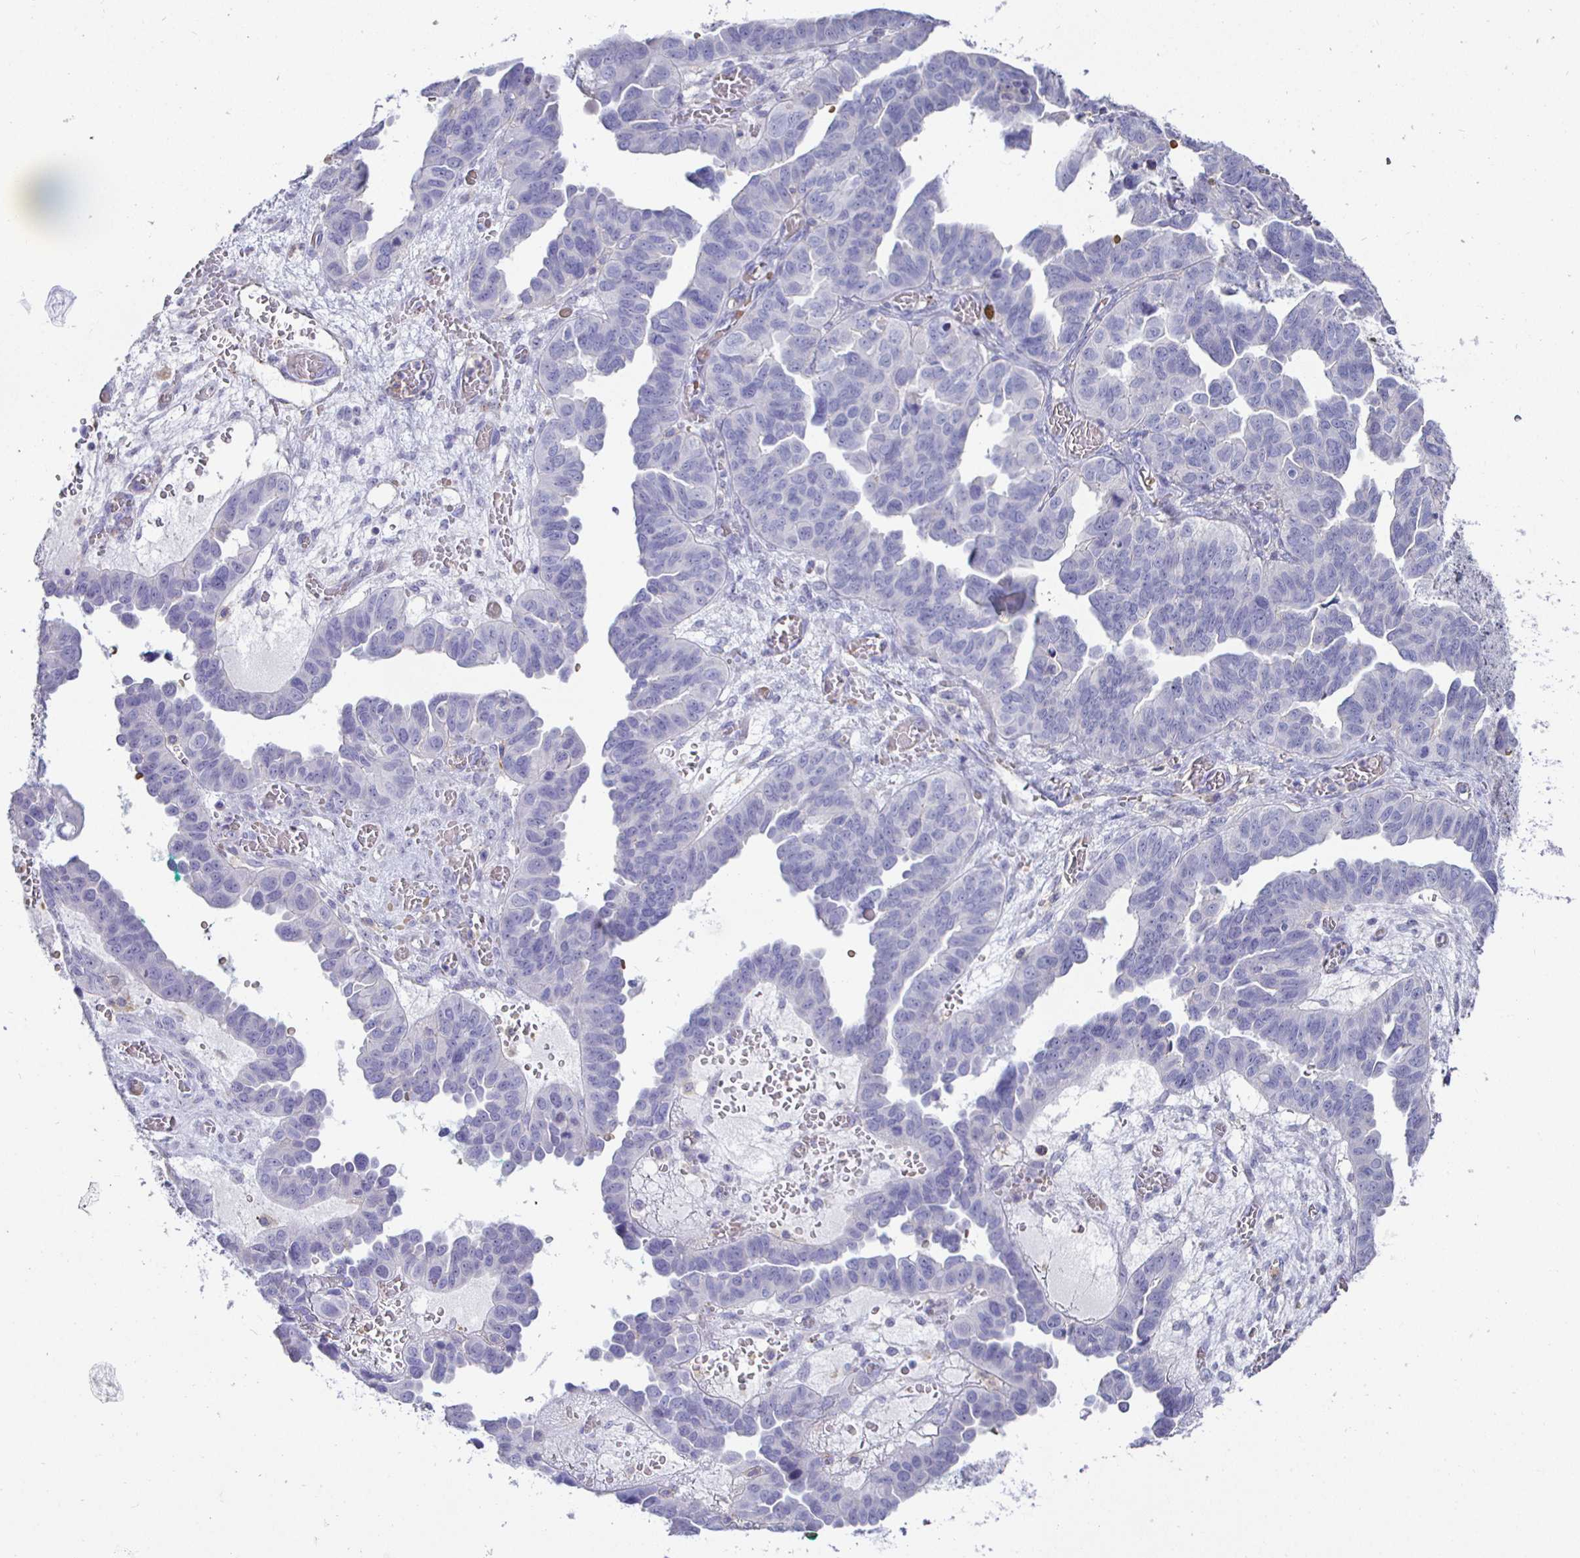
{"staining": {"intensity": "negative", "quantity": "none", "location": "none"}, "tissue": "ovarian cancer", "cell_type": "Tumor cells", "image_type": "cancer", "snomed": [{"axis": "morphology", "description": "Cystadenocarcinoma, serous, NOS"}, {"axis": "topography", "description": "Ovary"}], "caption": "Ovarian cancer was stained to show a protein in brown. There is no significant expression in tumor cells. The staining is performed using DAB (3,3'-diaminobenzidine) brown chromogen with nuclei counter-stained in using hematoxylin.", "gene": "SIRPA", "patient": {"sex": "female", "age": 64}}